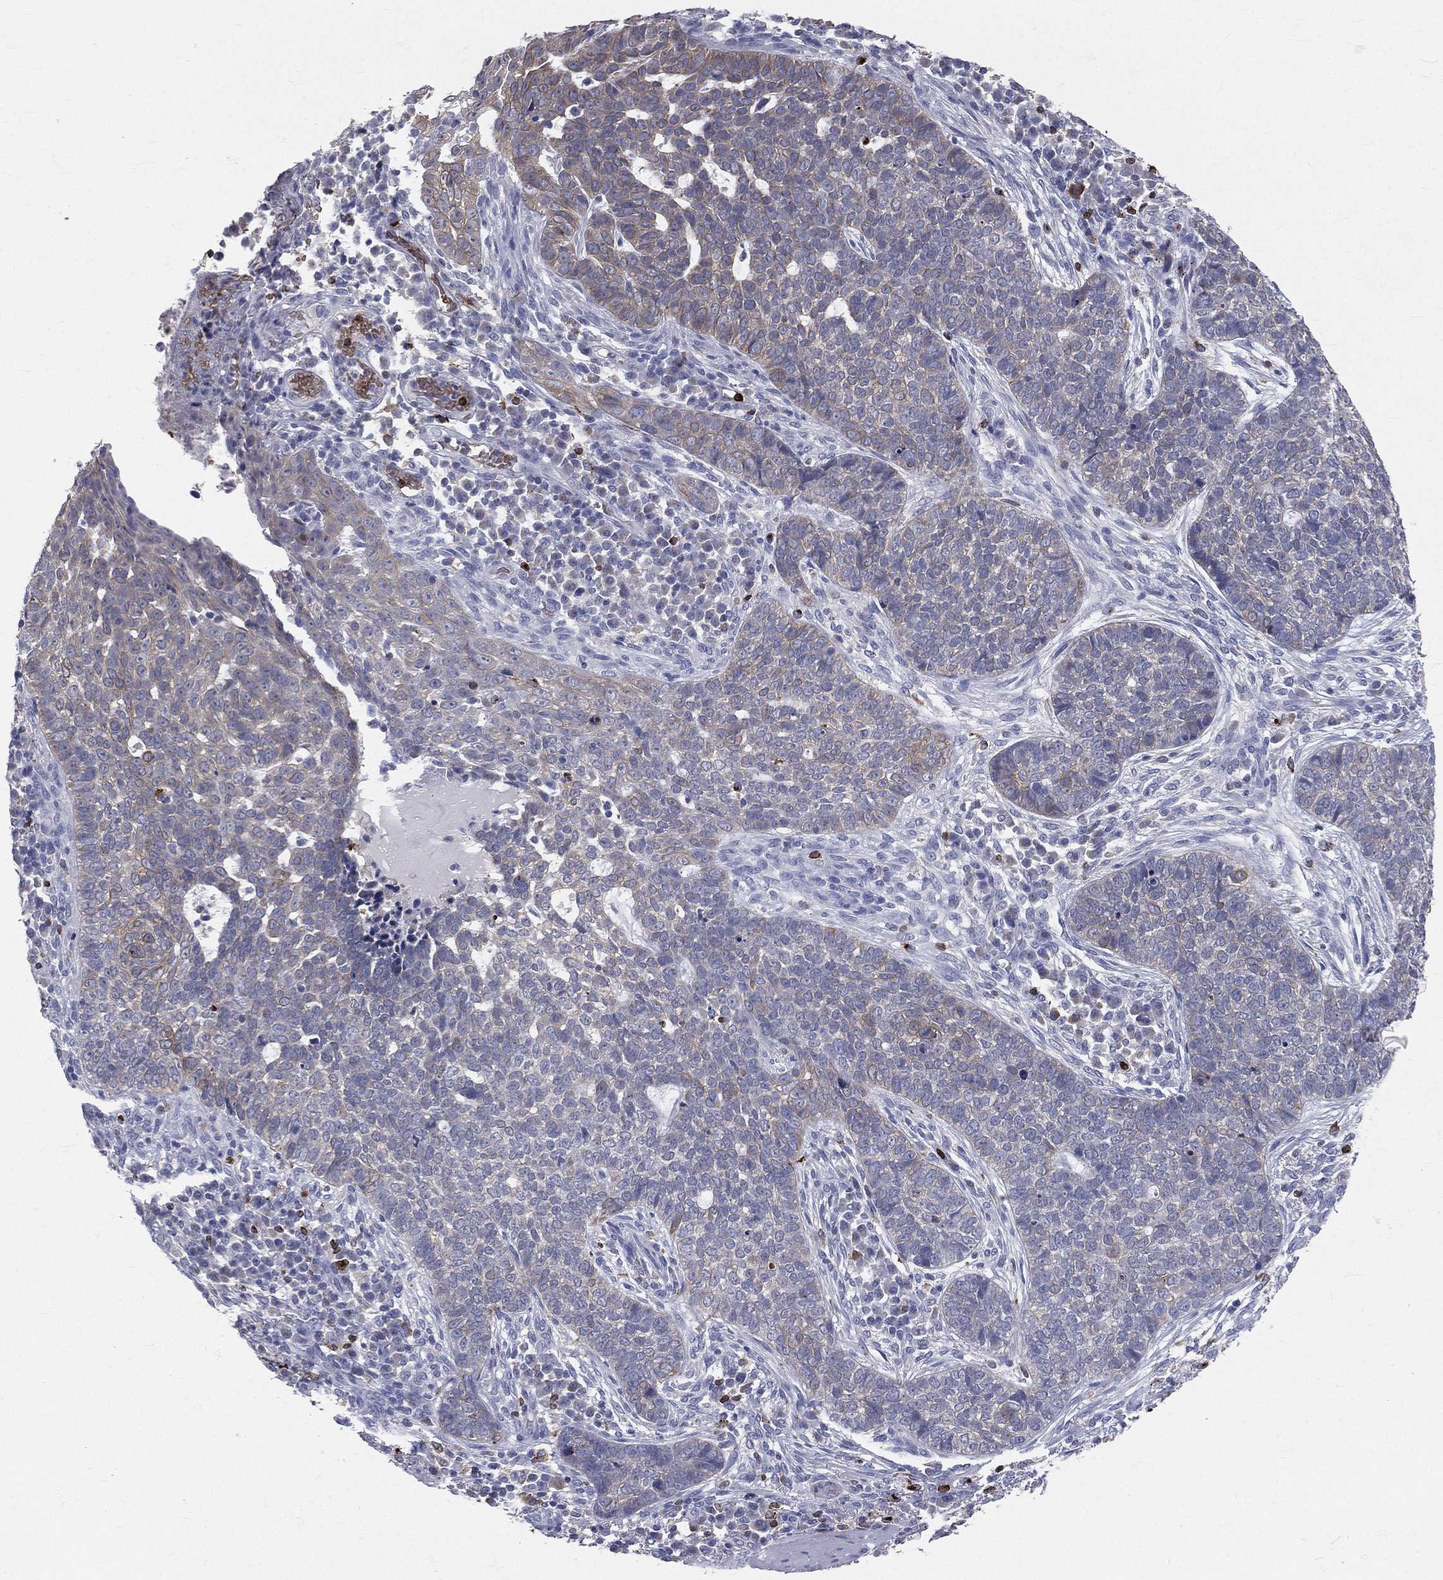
{"staining": {"intensity": "negative", "quantity": "none", "location": "none"}, "tissue": "skin cancer", "cell_type": "Tumor cells", "image_type": "cancer", "snomed": [{"axis": "morphology", "description": "Basal cell carcinoma"}, {"axis": "topography", "description": "Skin"}], "caption": "Tumor cells show no significant staining in basal cell carcinoma (skin). (DAB (3,3'-diaminobenzidine) IHC, high magnification).", "gene": "CTSW", "patient": {"sex": "female", "age": 69}}